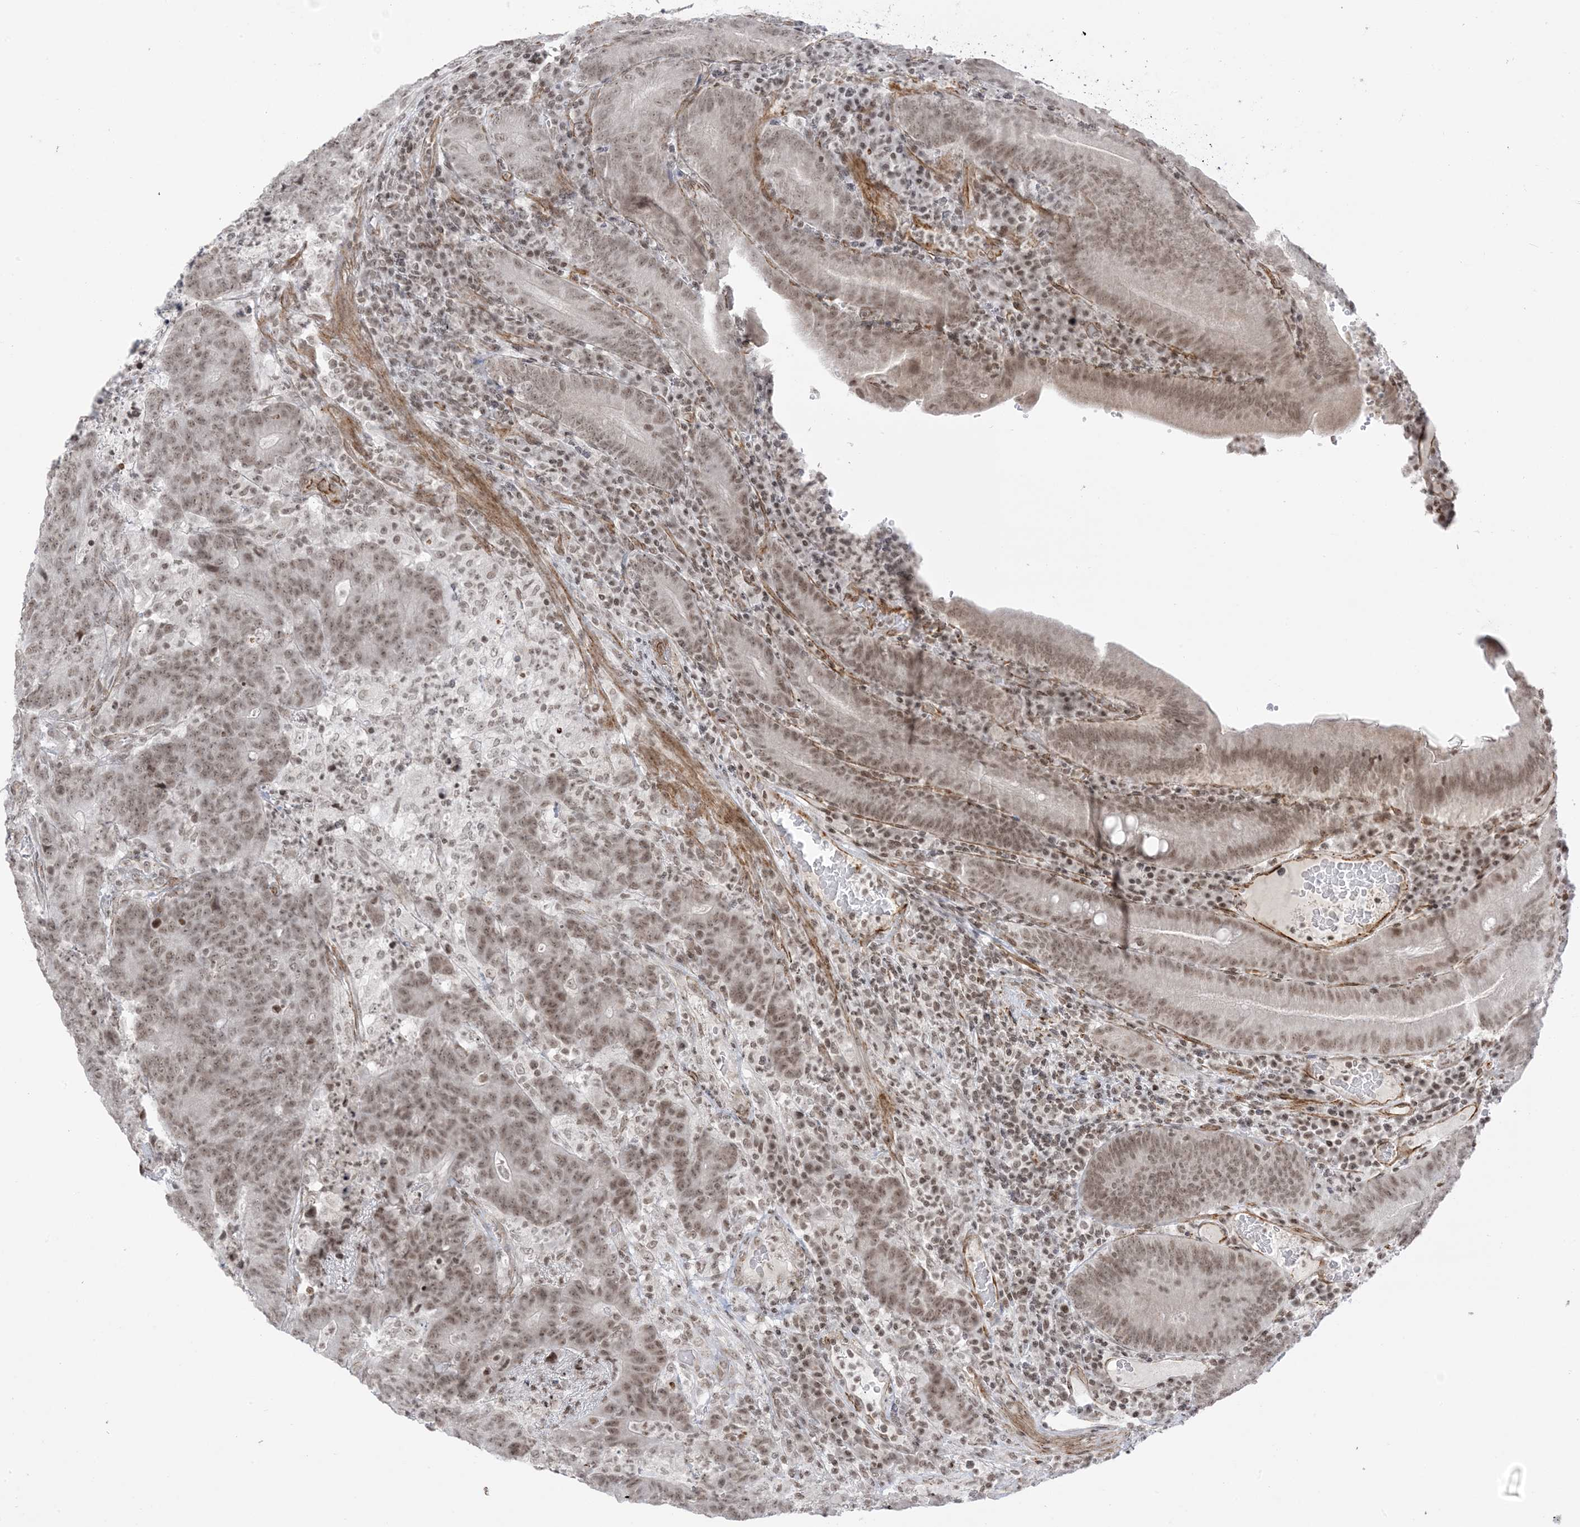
{"staining": {"intensity": "moderate", "quantity": ">75%", "location": "nuclear"}, "tissue": "colorectal cancer", "cell_type": "Tumor cells", "image_type": "cancer", "snomed": [{"axis": "morphology", "description": "Normal tissue, NOS"}, {"axis": "morphology", "description": "Adenocarcinoma, NOS"}, {"axis": "topography", "description": "Colon"}], "caption": "An image showing moderate nuclear staining in about >75% of tumor cells in colorectal adenocarcinoma, as visualized by brown immunohistochemical staining.", "gene": "METAP1D", "patient": {"sex": "female", "age": 75}}